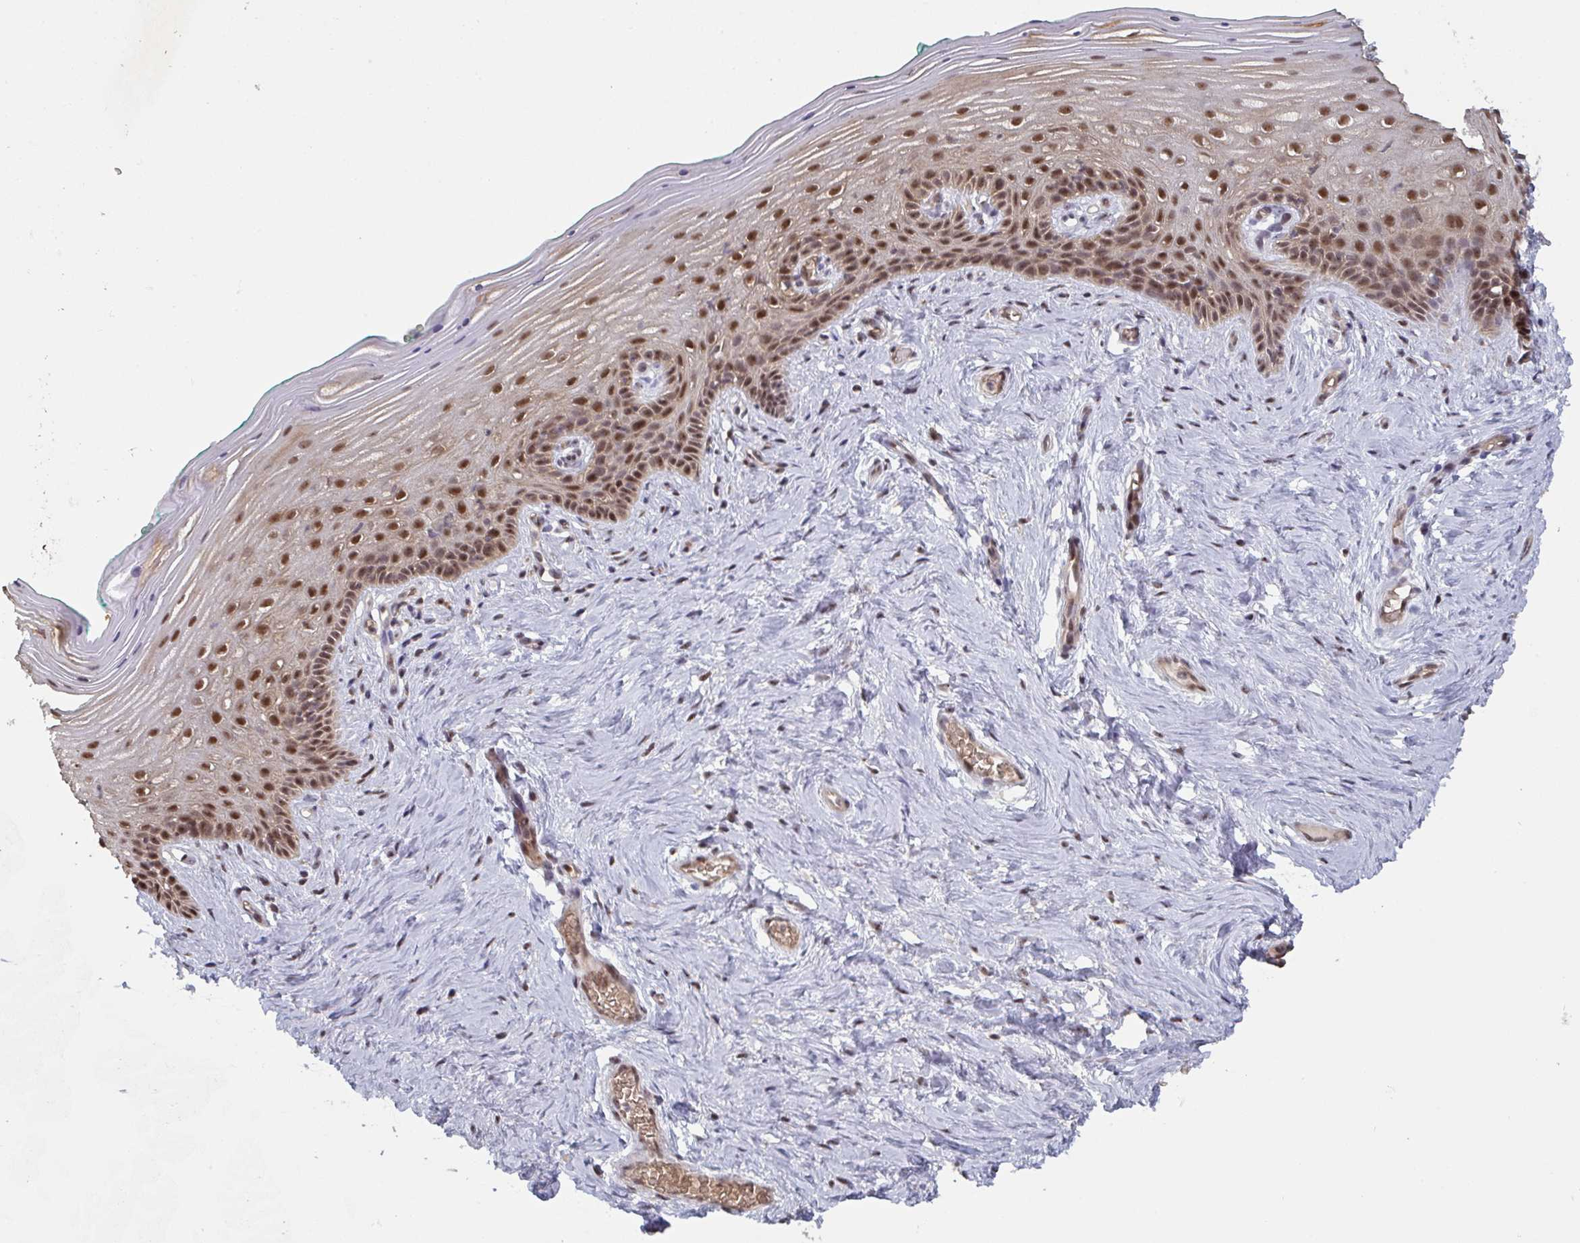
{"staining": {"intensity": "moderate", "quantity": ">75%", "location": "nuclear"}, "tissue": "vagina", "cell_type": "Squamous epithelial cells", "image_type": "normal", "snomed": [{"axis": "morphology", "description": "Normal tissue, NOS"}, {"axis": "topography", "description": "Vagina"}], "caption": "Immunohistochemistry image of normal vagina stained for a protein (brown), which shows medium levels of moderate nuclear expression in approximately >75% of squamous epithelial cells.", "gene": "NLRP13", "patient": {"sex": "female", "age": 45}}